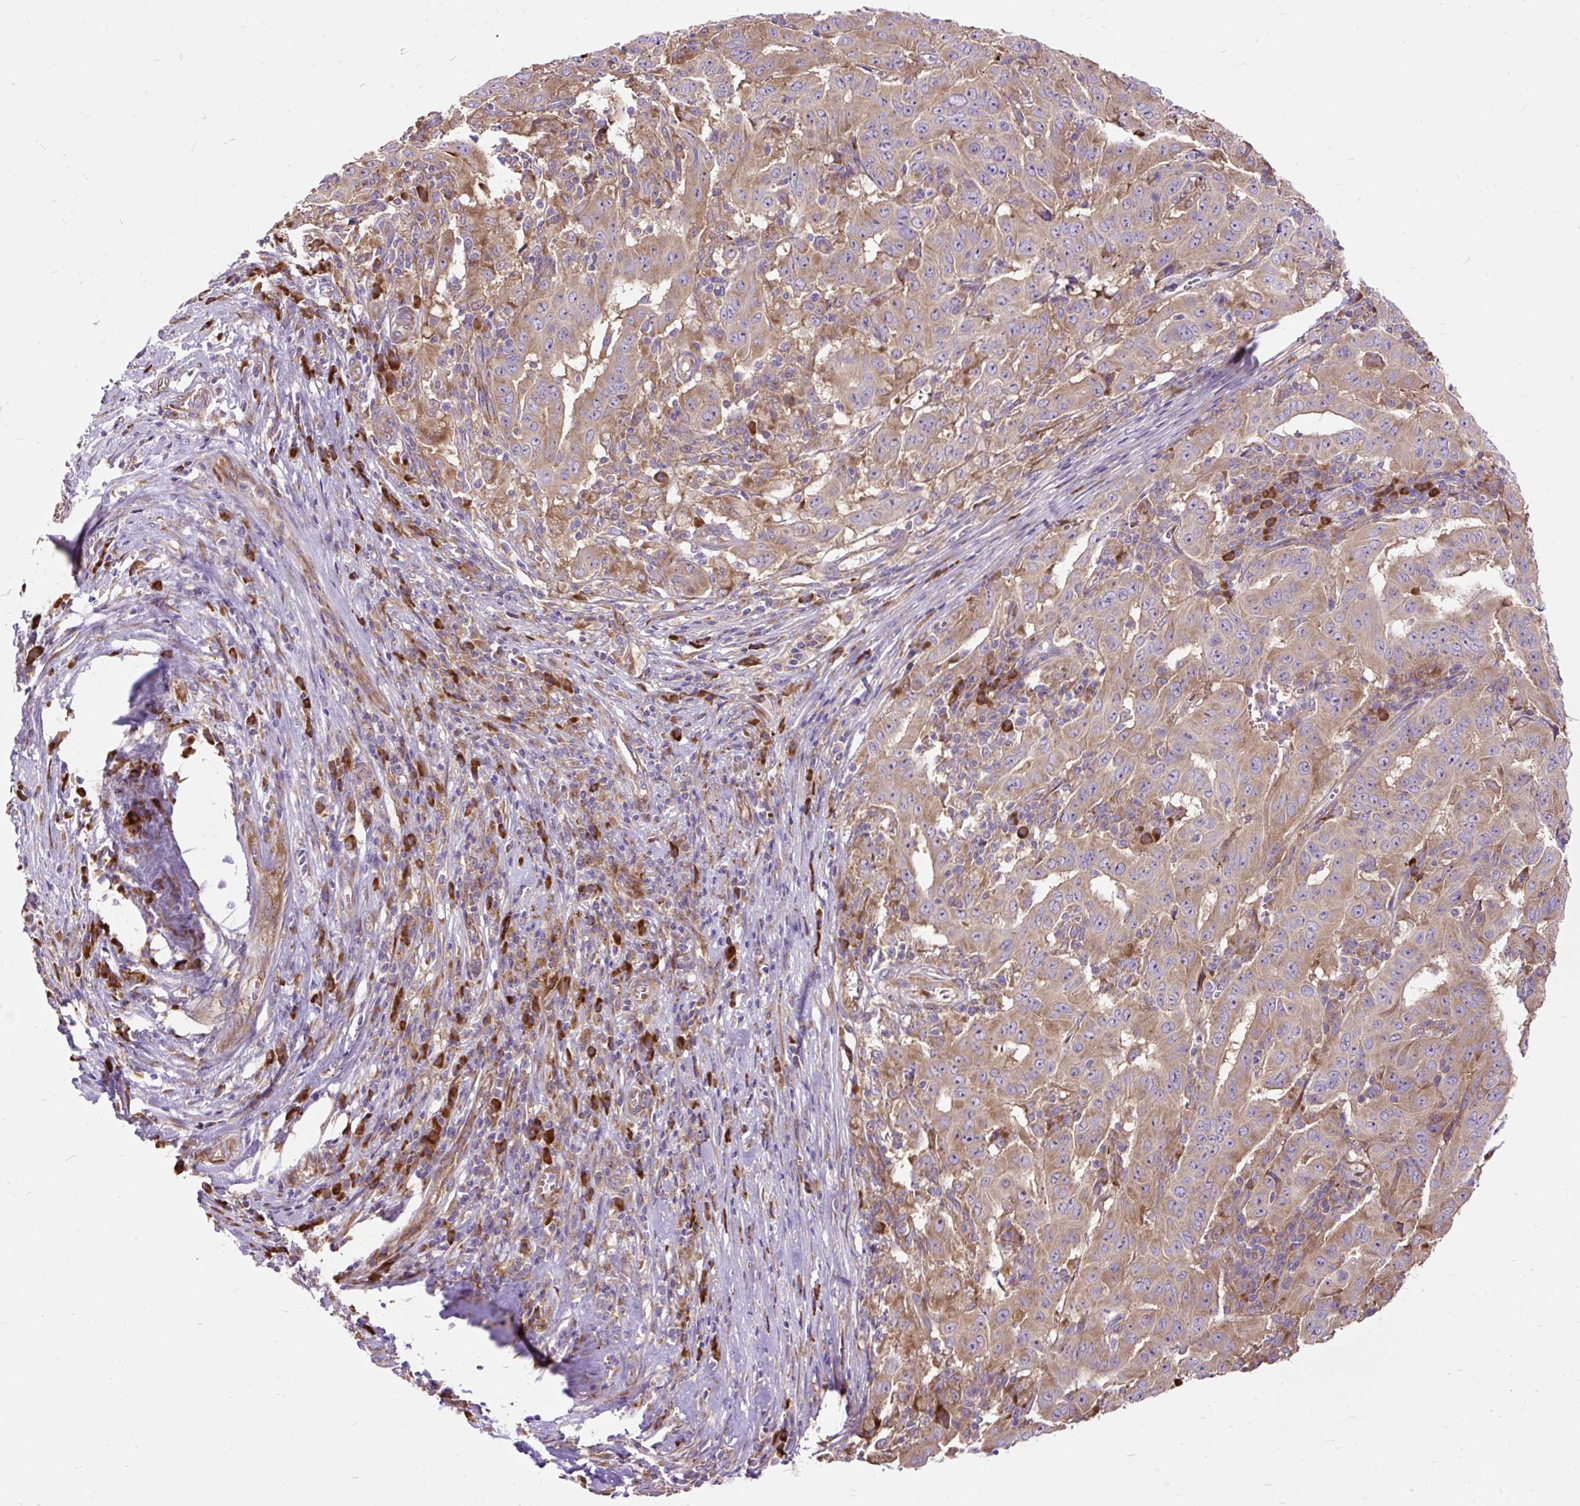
{"staining": {"intensity": "moderate", "quantity": ">75%", "location": "cytoplasmic/membranous"}, "tissue": "pancreatic cancer", "cell_type": "Tumor cells", "image_type": "cancer", "snomed": [{"axis": "morphology", "description": "Adenocarcinoma, NOS"}, {"axis": "topography", "description": "Pancreas"}], "caption": "A histopathology image of human pancreatic cancer stained for a protein demonstrates moderate cytoplasmic/membranous brown staining in tumor cells.", "gene": "RPS5", "patient": {"sex": "male", "age": 63}}